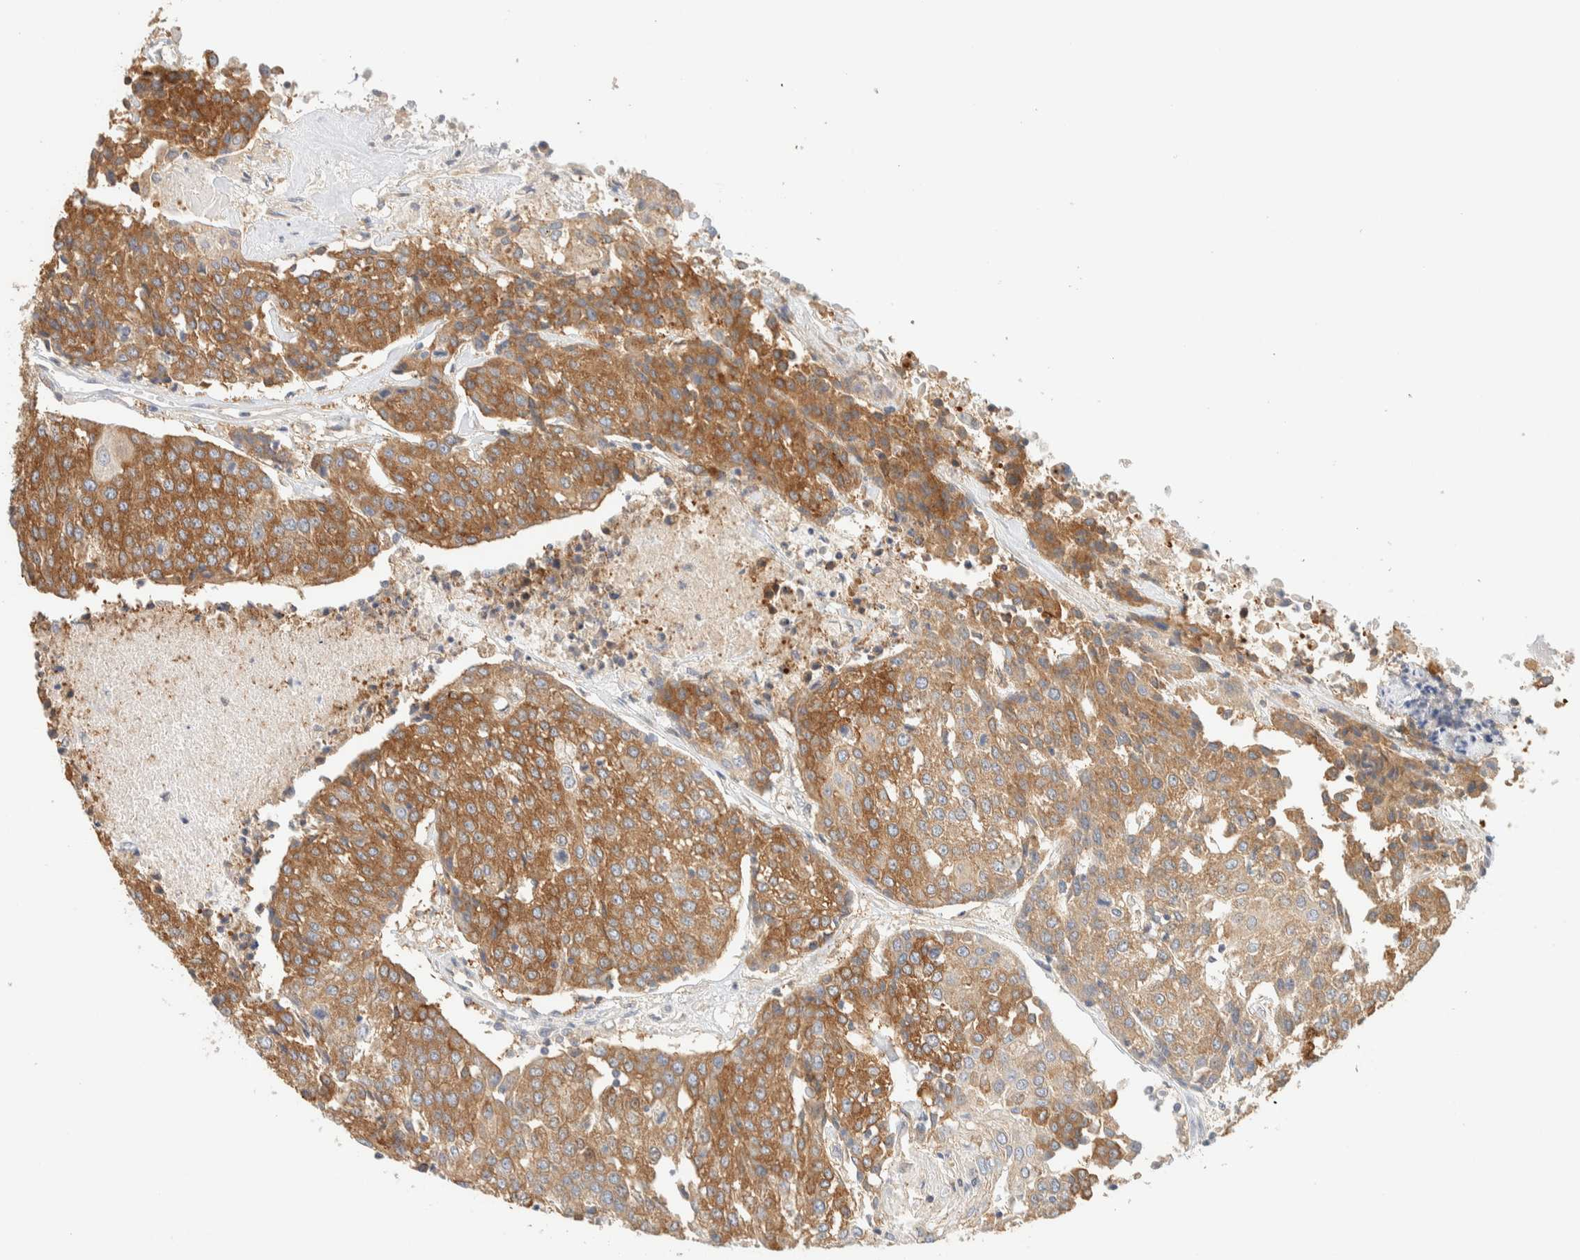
{"staining": {"intensity": "moderate", "quantity": ">75%", "location": "cytoplasmic/membranous"}, "tissue": "urothelial cancer", "cell_type": "Tumor cells", "image_type": "cancer", "snomed": [{"axis": "morphology", "description": "Urothelial carcinoma, High grade"}, {"axis": "topography", "description": "Urinary bladder"}], "caption": "Urothelial carcinoma (high-grade) stained with a brown dye shows moderate cytoplasmic/membranous positive positivity in about >75% of tumor cells.", "gene": "TBC1D8B", "patient": {"sex": "female", "age": 85}}